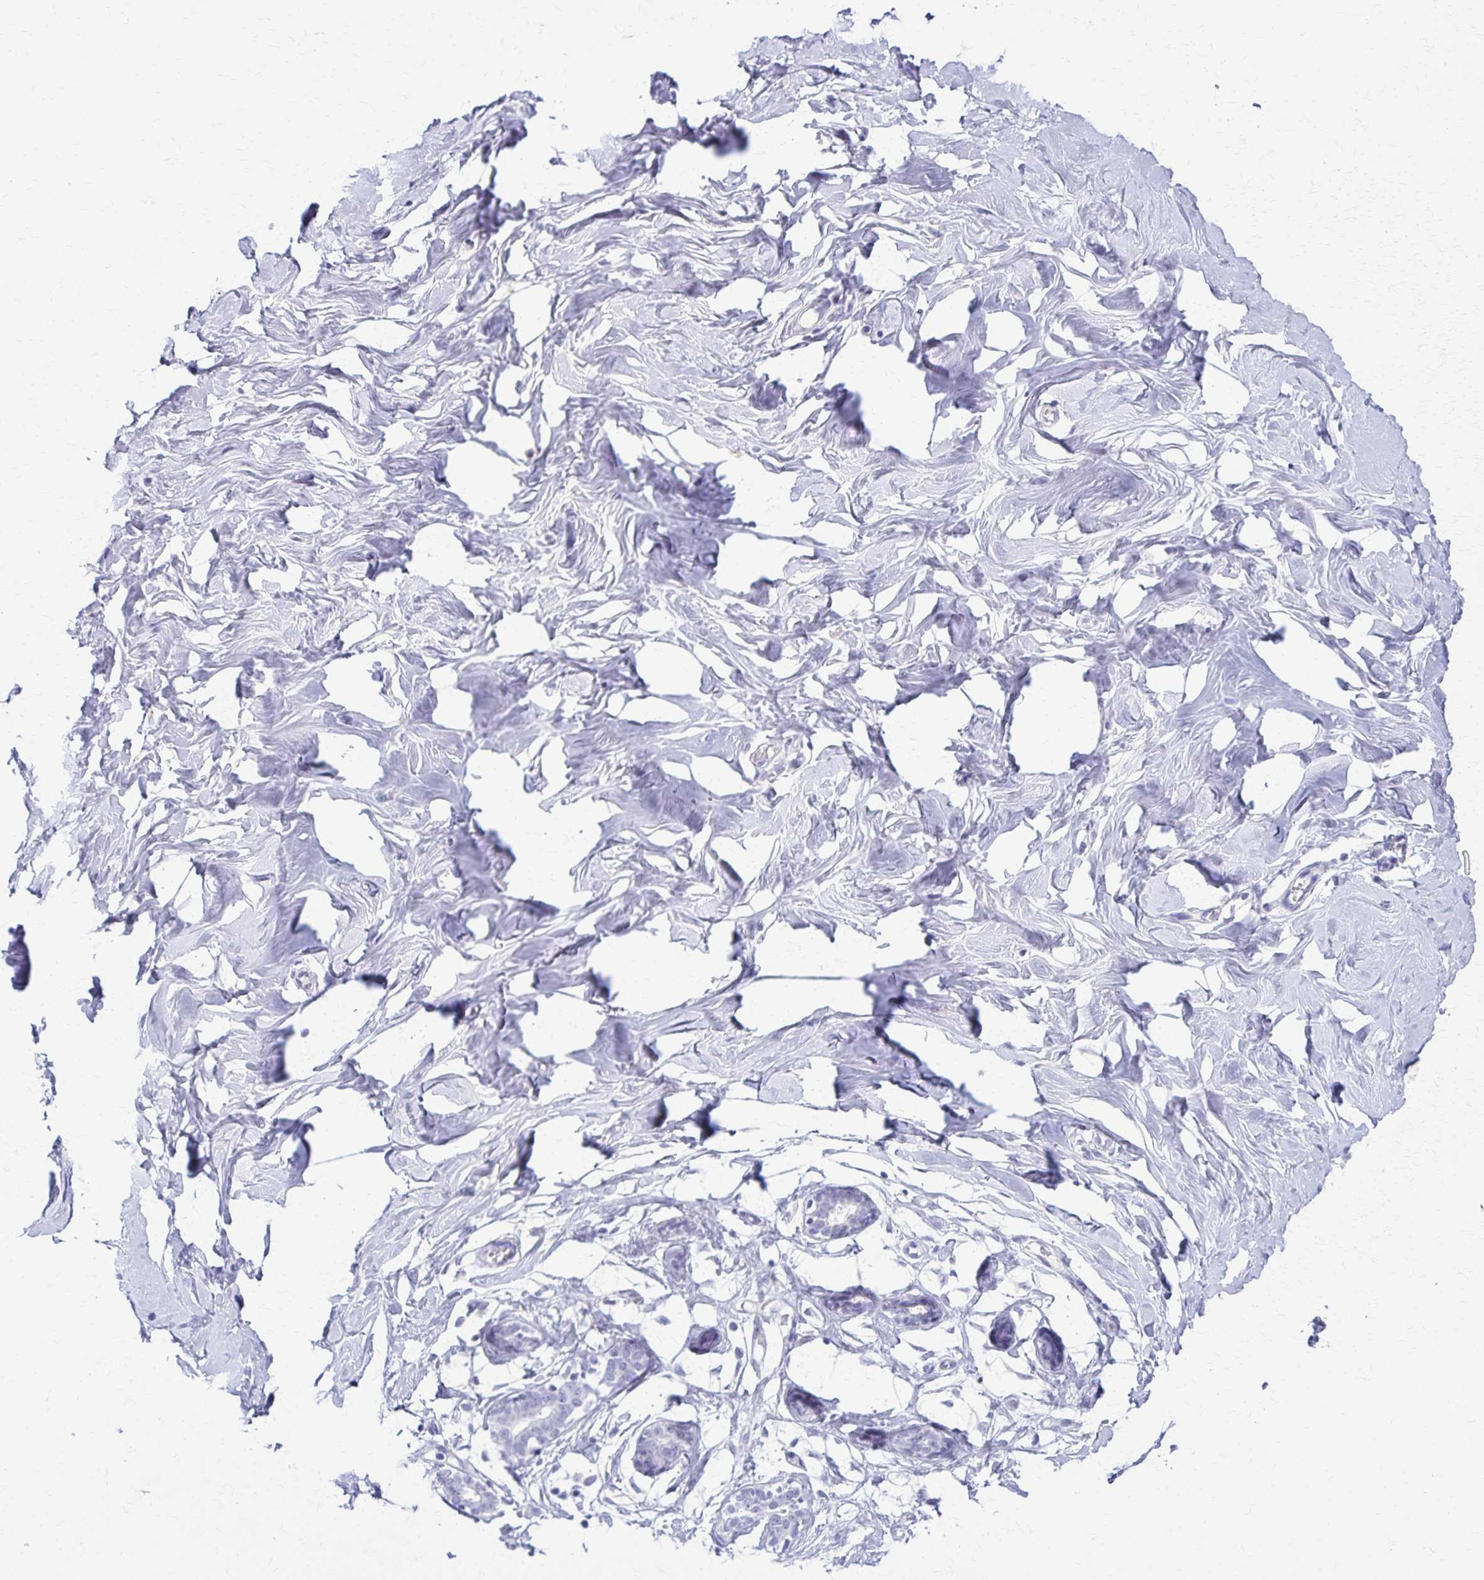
{"staining": {"intensity": "negative", "quantity": "none", "location": "none"}, "tissue": "breast", "cell_type": "Adipocytes", "image_type": "normal", "snomed": [{"axis": "morphology", "description": "Normal tissue, NOS"}, {"axis": "topography", "description": "Breast"}], "caption": "This is a micrograph of immunohistochemistry staining of benign breast, which shows no positivity in adipocytes.", "gene": "TMEM60", "patient": {"sex": "female", "age": 27}}